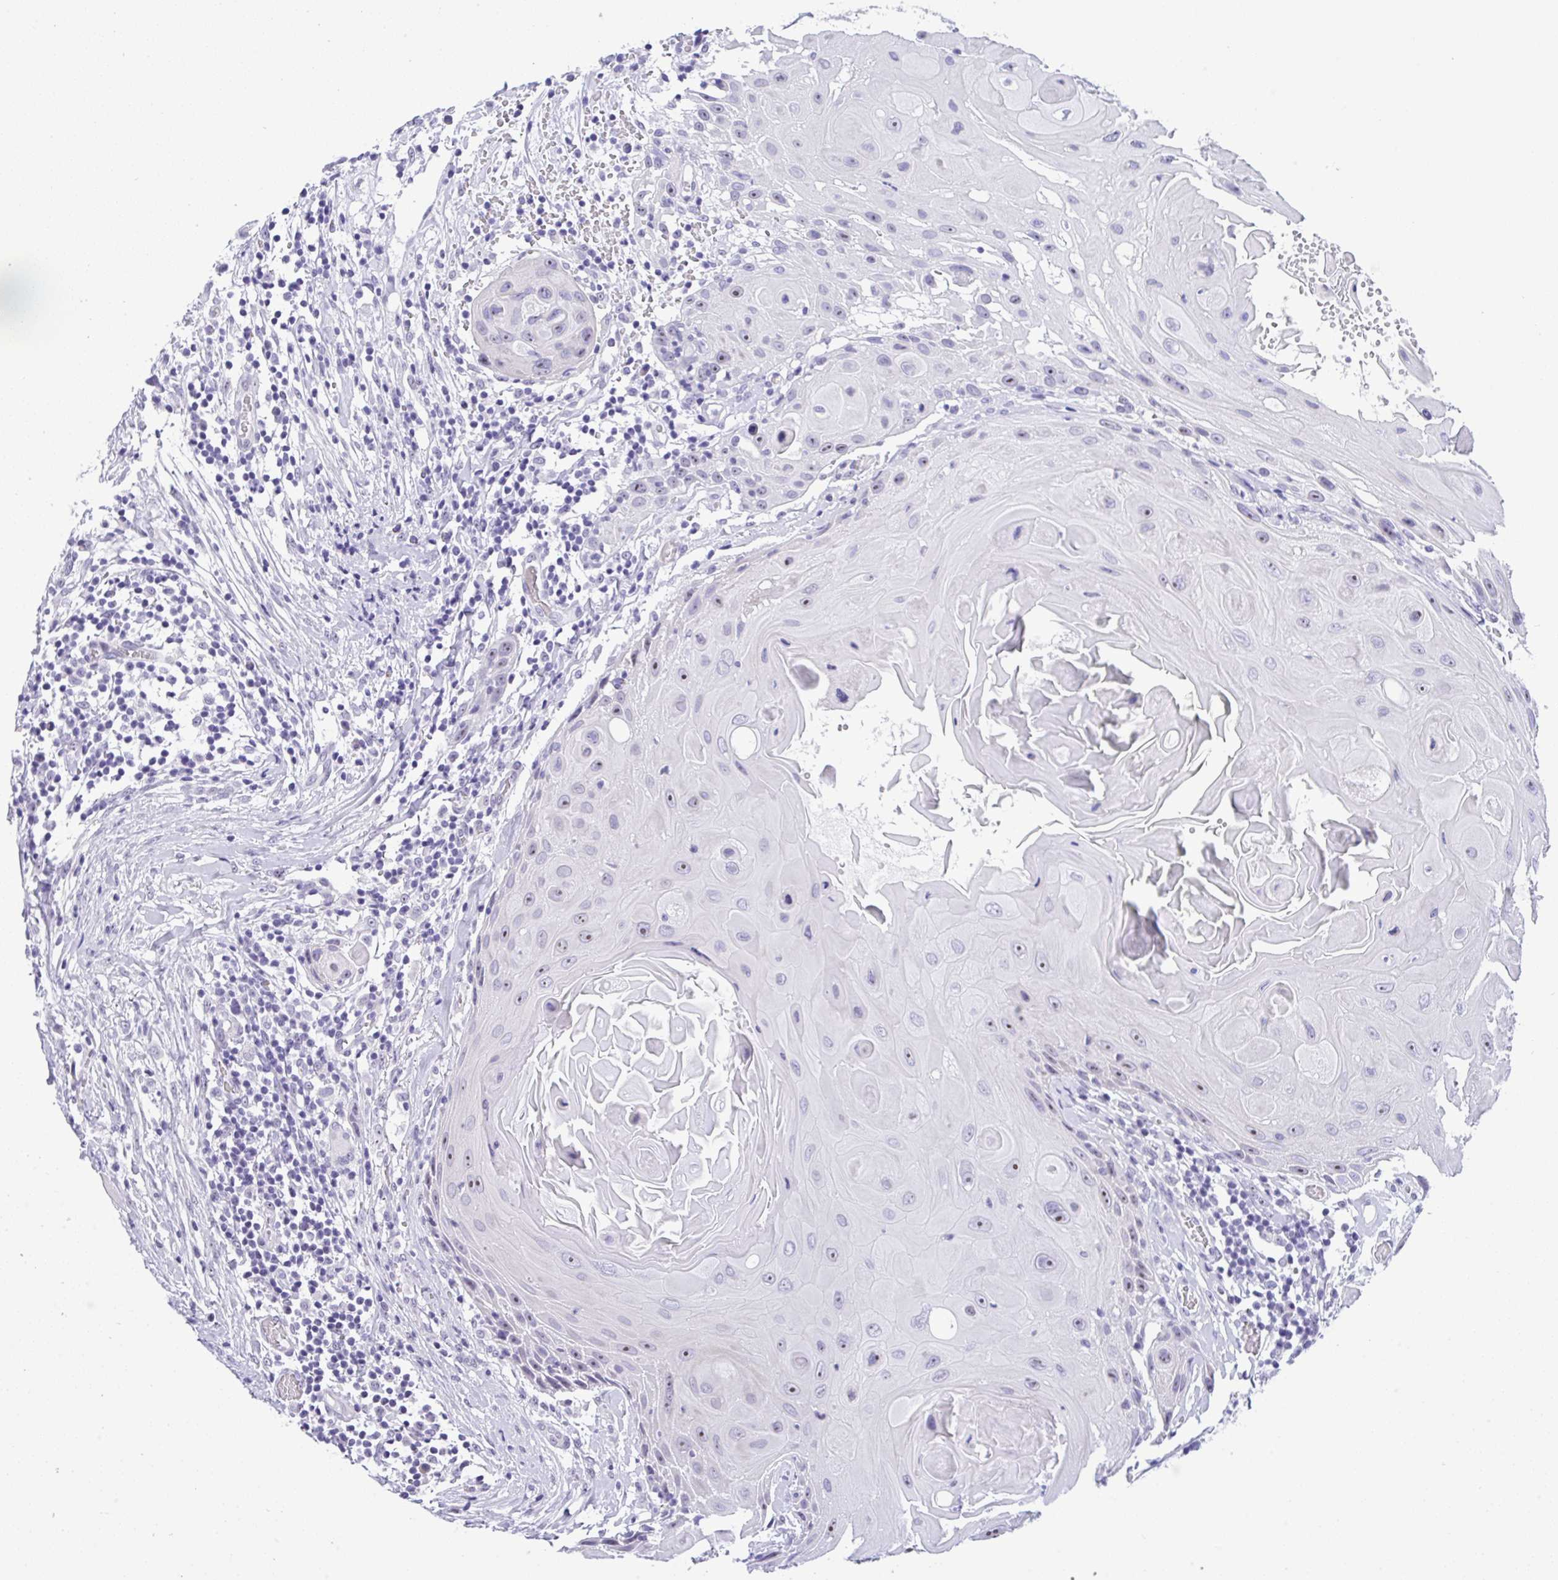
{"staining": {"intensity": "negative", "quantity": "none", "location": "none"}, "tissue": "head and neck cancer", "cell_type": "Tumor cells", "image_type": "cancer", "snomed": [{"axis": "morphology", "description": "Squamous cell carcinoma, NOS"}, {"axis": "topography", "description": "Oral tissue"}, {"axis": "topography", "description": "Head-Neck"}], "caption": "High power microscopy histopathology image of an immunohistochemistry micrograph of head and neck cancer (squamous cell carcinoma), revealing no significant positivity in tumor cells.", "gene": "YBX2", "patient": {"sex": "male", "age": 49}}